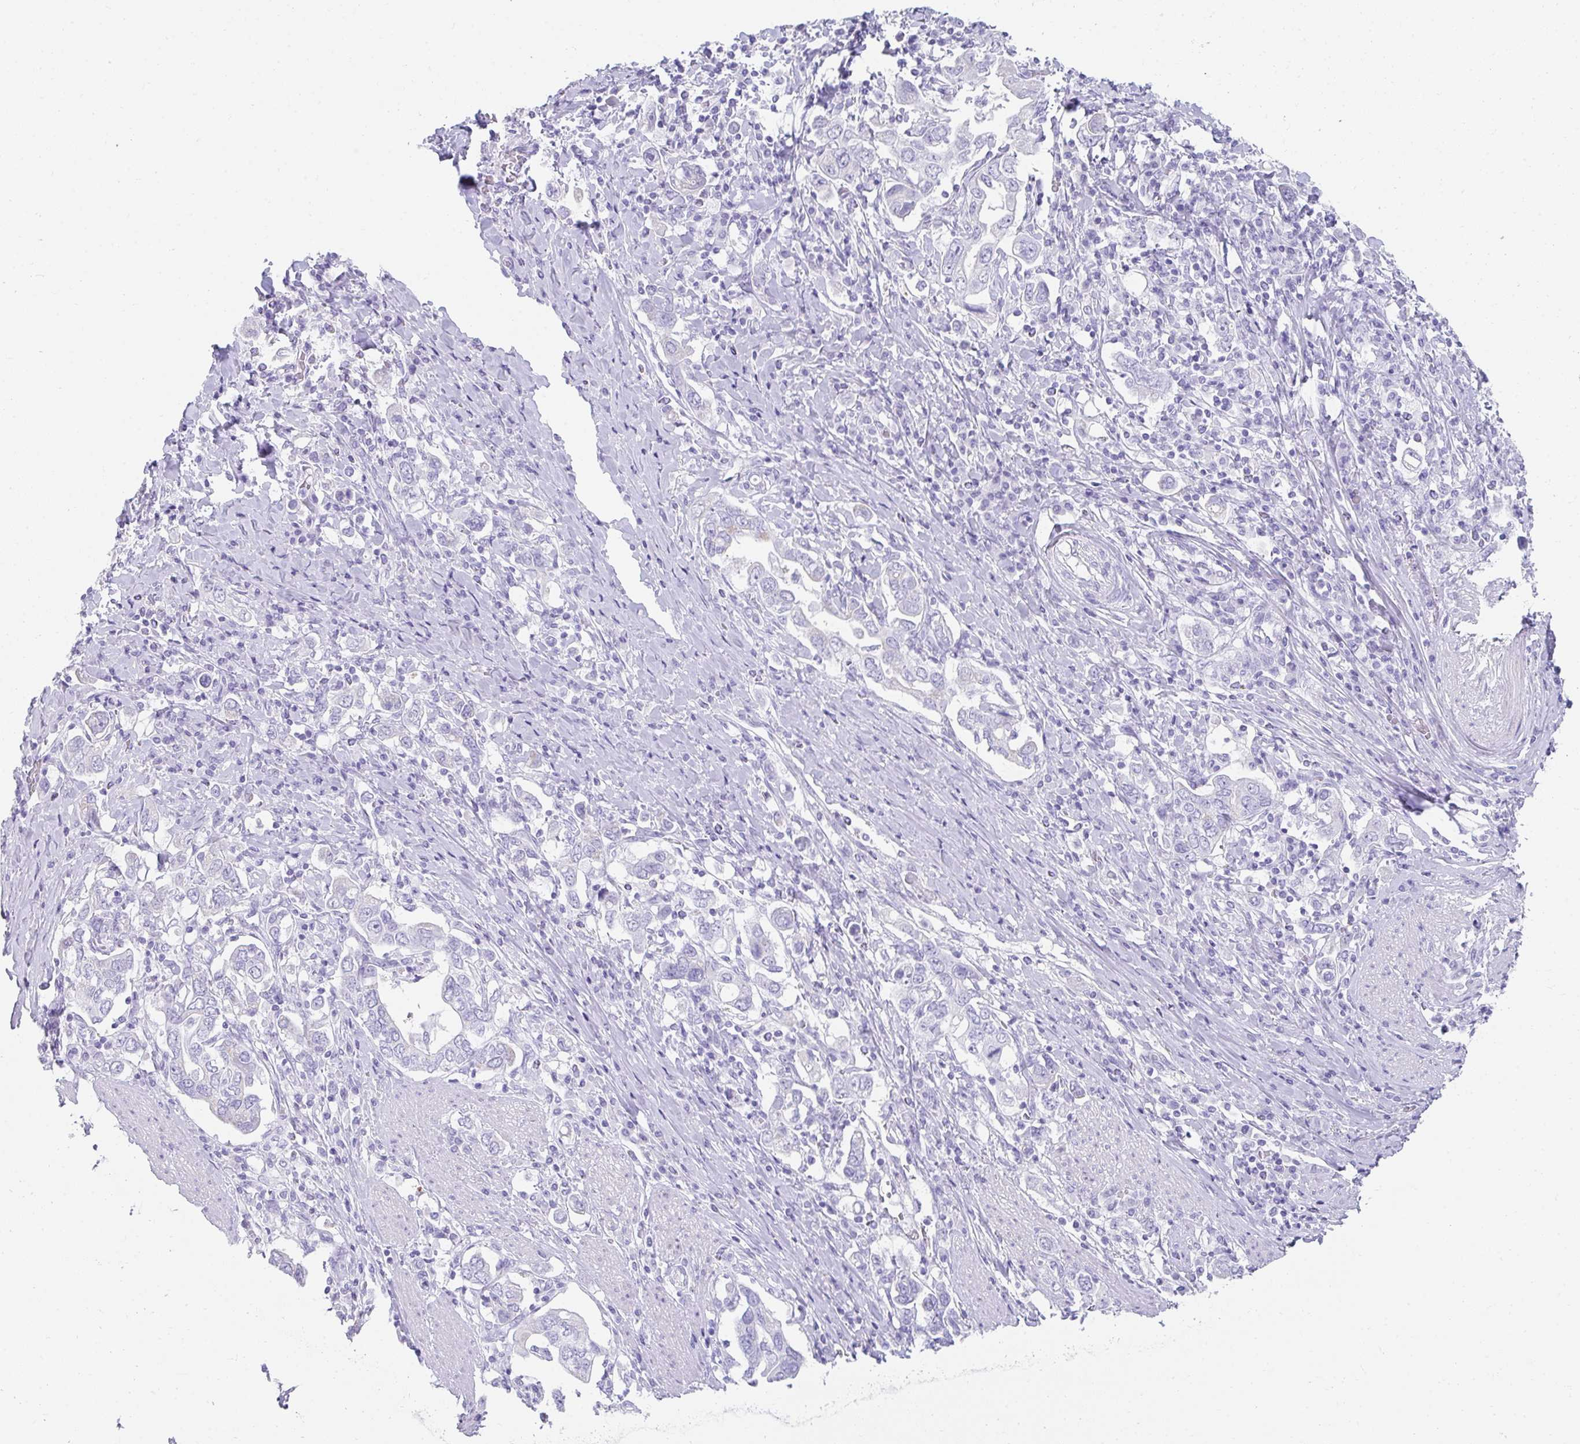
{"staining": {"intensity": "negative", "quantity": "none", "location": "none"}, "tissue": "stomach cancer", "cell_type": "Tumor cells", "image_type": "cancer", "snomed": [{"axis": "morphology", "description": "Adenocarcinoma, NOS"}, {"axis": "topography", "description": "Stomach, upper"}, {"axis": "topography", "description": "Stomach"}], "caption": "IHC of adenocarcinoma (stomach) reveals no staining in tumor cells.", "gene": "RLF", "patient": {"sex": "male", "age": 62}}